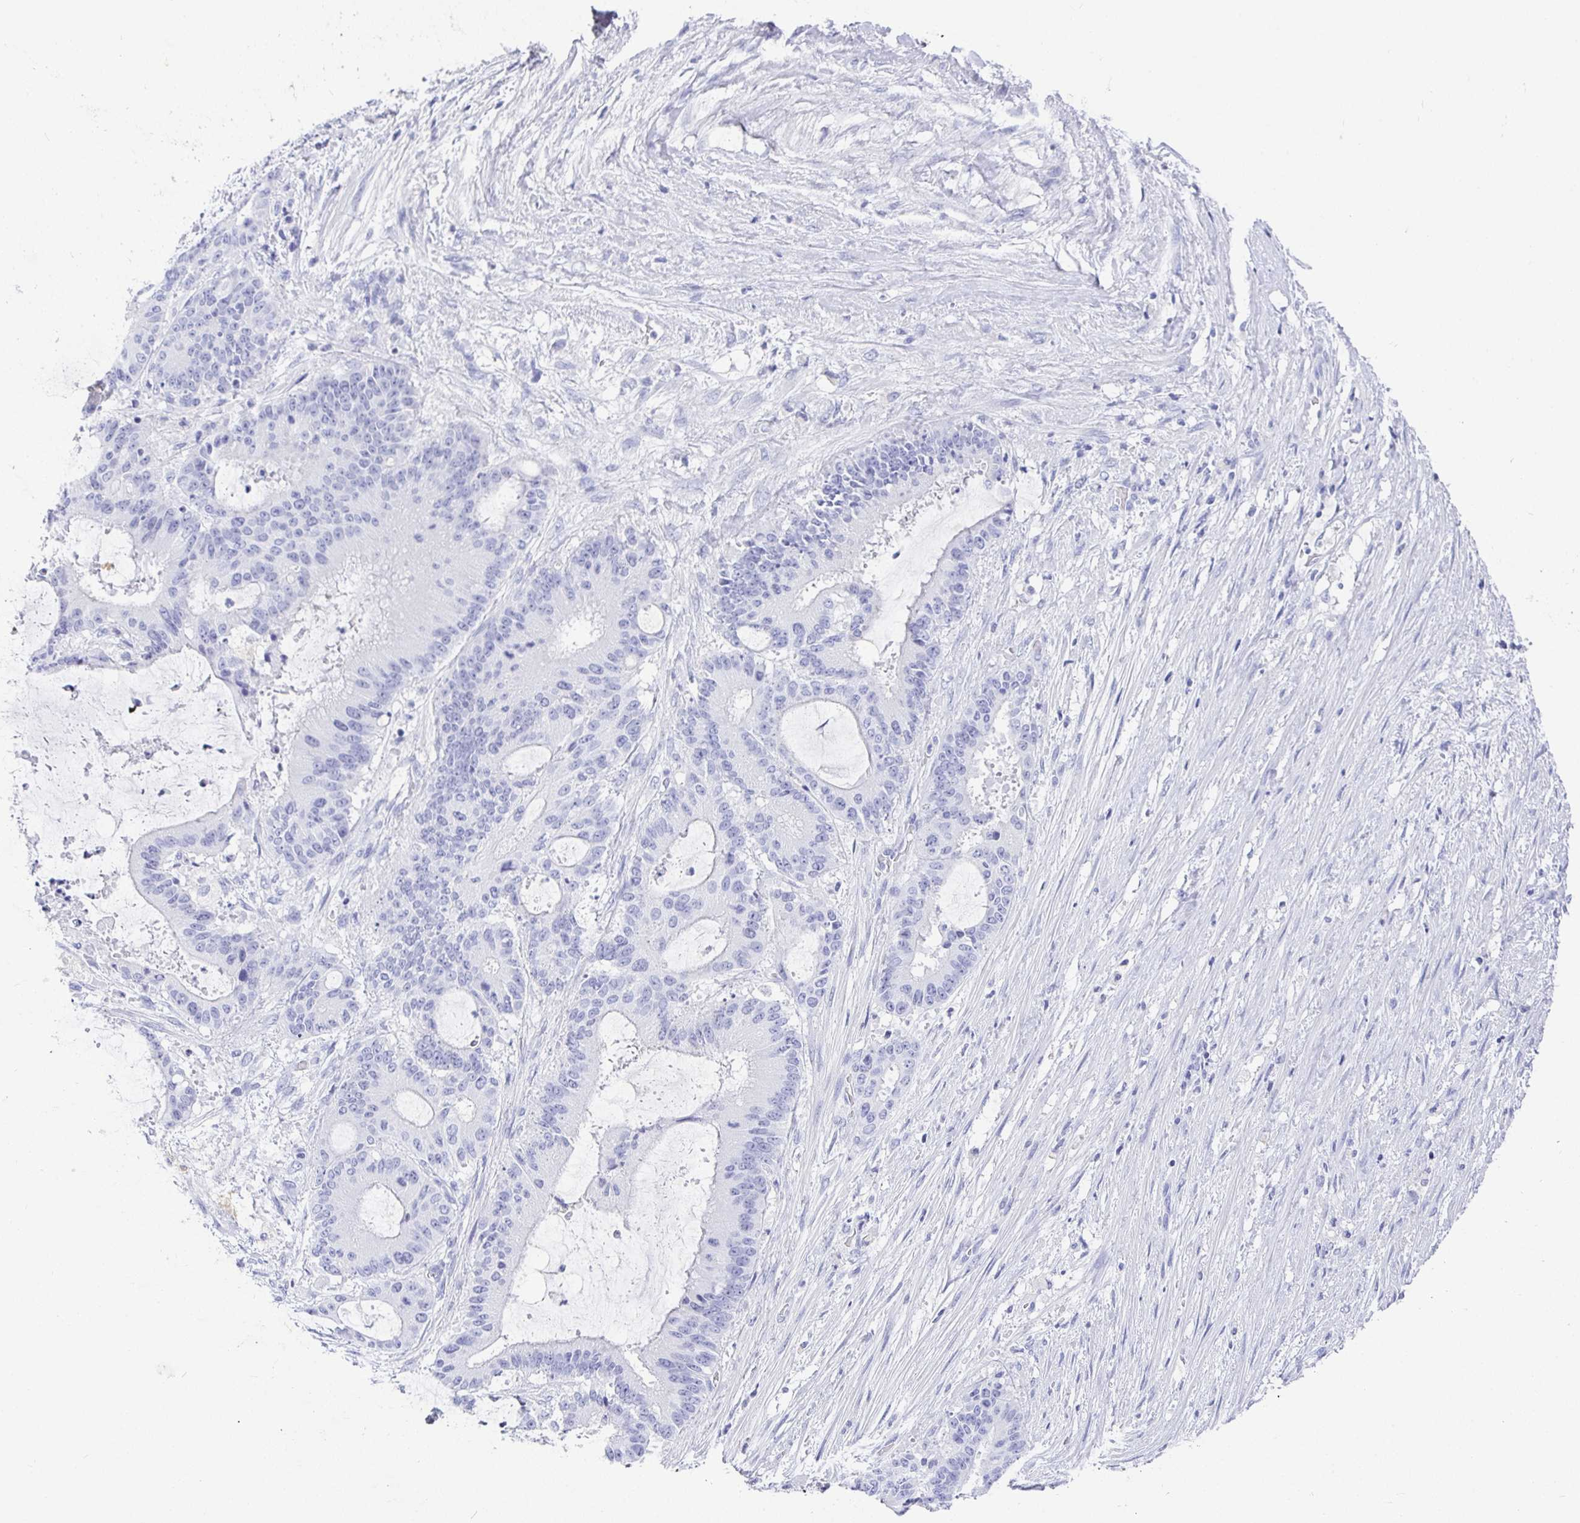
{"staining": {"intensity": "negative", "quantity": "none", "location": "none"}, "tissue": "liver cancer", "cell_type": "Tumor cells", "image_type": "cancer", "snomed": [{"axis": "morphology", "description": "Normal tissue, NOS"}, {"axis": "morphology", "description": "Cholangiocarcinoma"}, {"axis": "topography", "description": "Liver"}, {"axis": "topography", "description": "Peripheral nerve tissue"}], "caption": "DAB immunohistochemical staining of liver cholangiocarcinoma displays no significant positivity in tumor cells.", "gene": "TMEM241", "patient": {"sex": "female", "age": 73}}